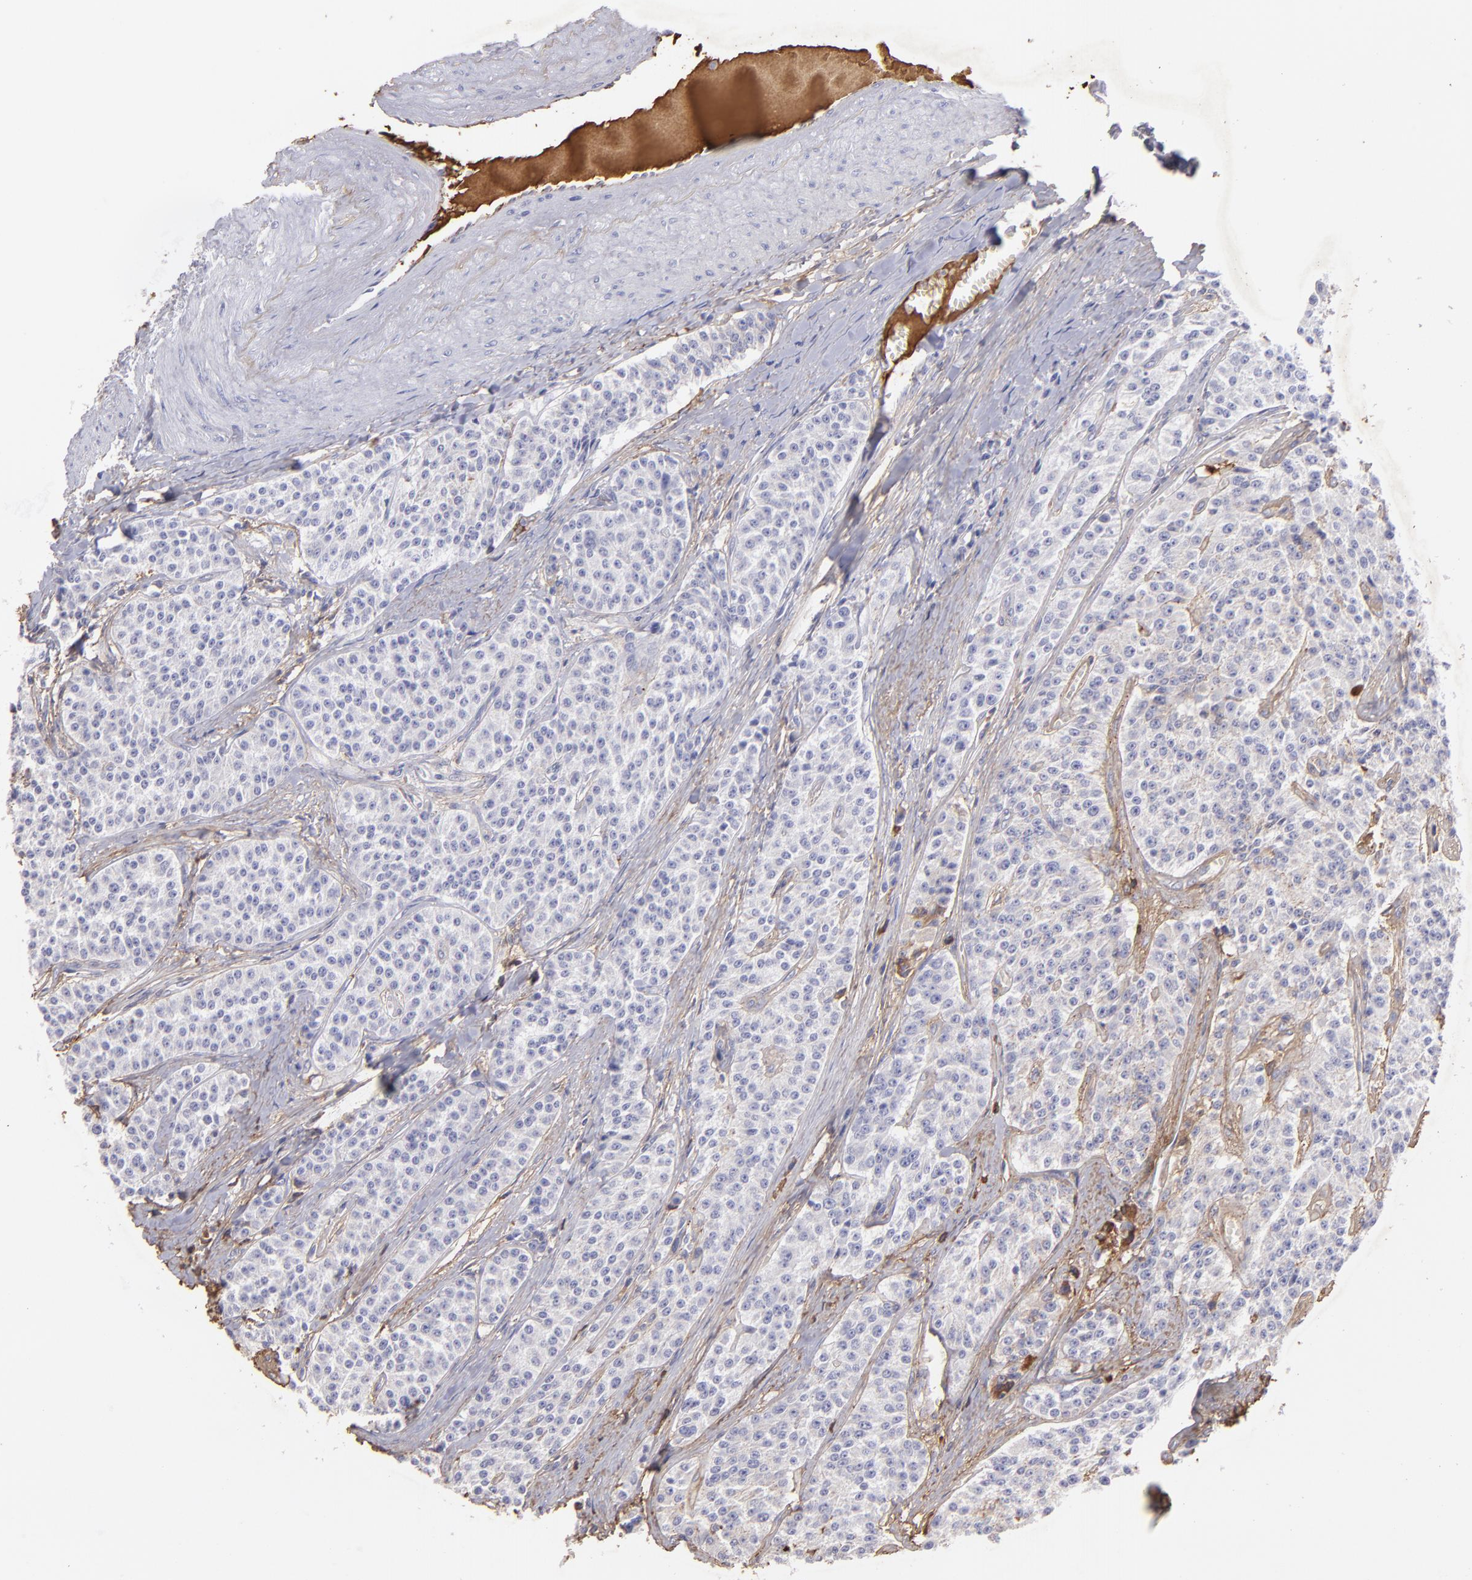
{"staining": {"intensity": "strong", "quantity": ">75%", "location": "cytoplasmic/membranous"}, "tissue": "carcinoid", "cell_type": "Tumor cells", "image_type": "cancer", "snomed": [{"axis": "morphology", "description": "Carcinoid, malignant, NOS"}, {"axis": "topography", "description": "Stomach"}], "caption": "A brown stain highlights strong cytoplasmic/membranous staining of a protein in carcinoid tumor cells. Using DAB (3,3'-diaminobenzidine) (brown) and hematoxylin (blue) stains, captured at high magnification using brightfield microscopy.", "gene": "FGB", "patient": {"sex": "female", "age": 76}}